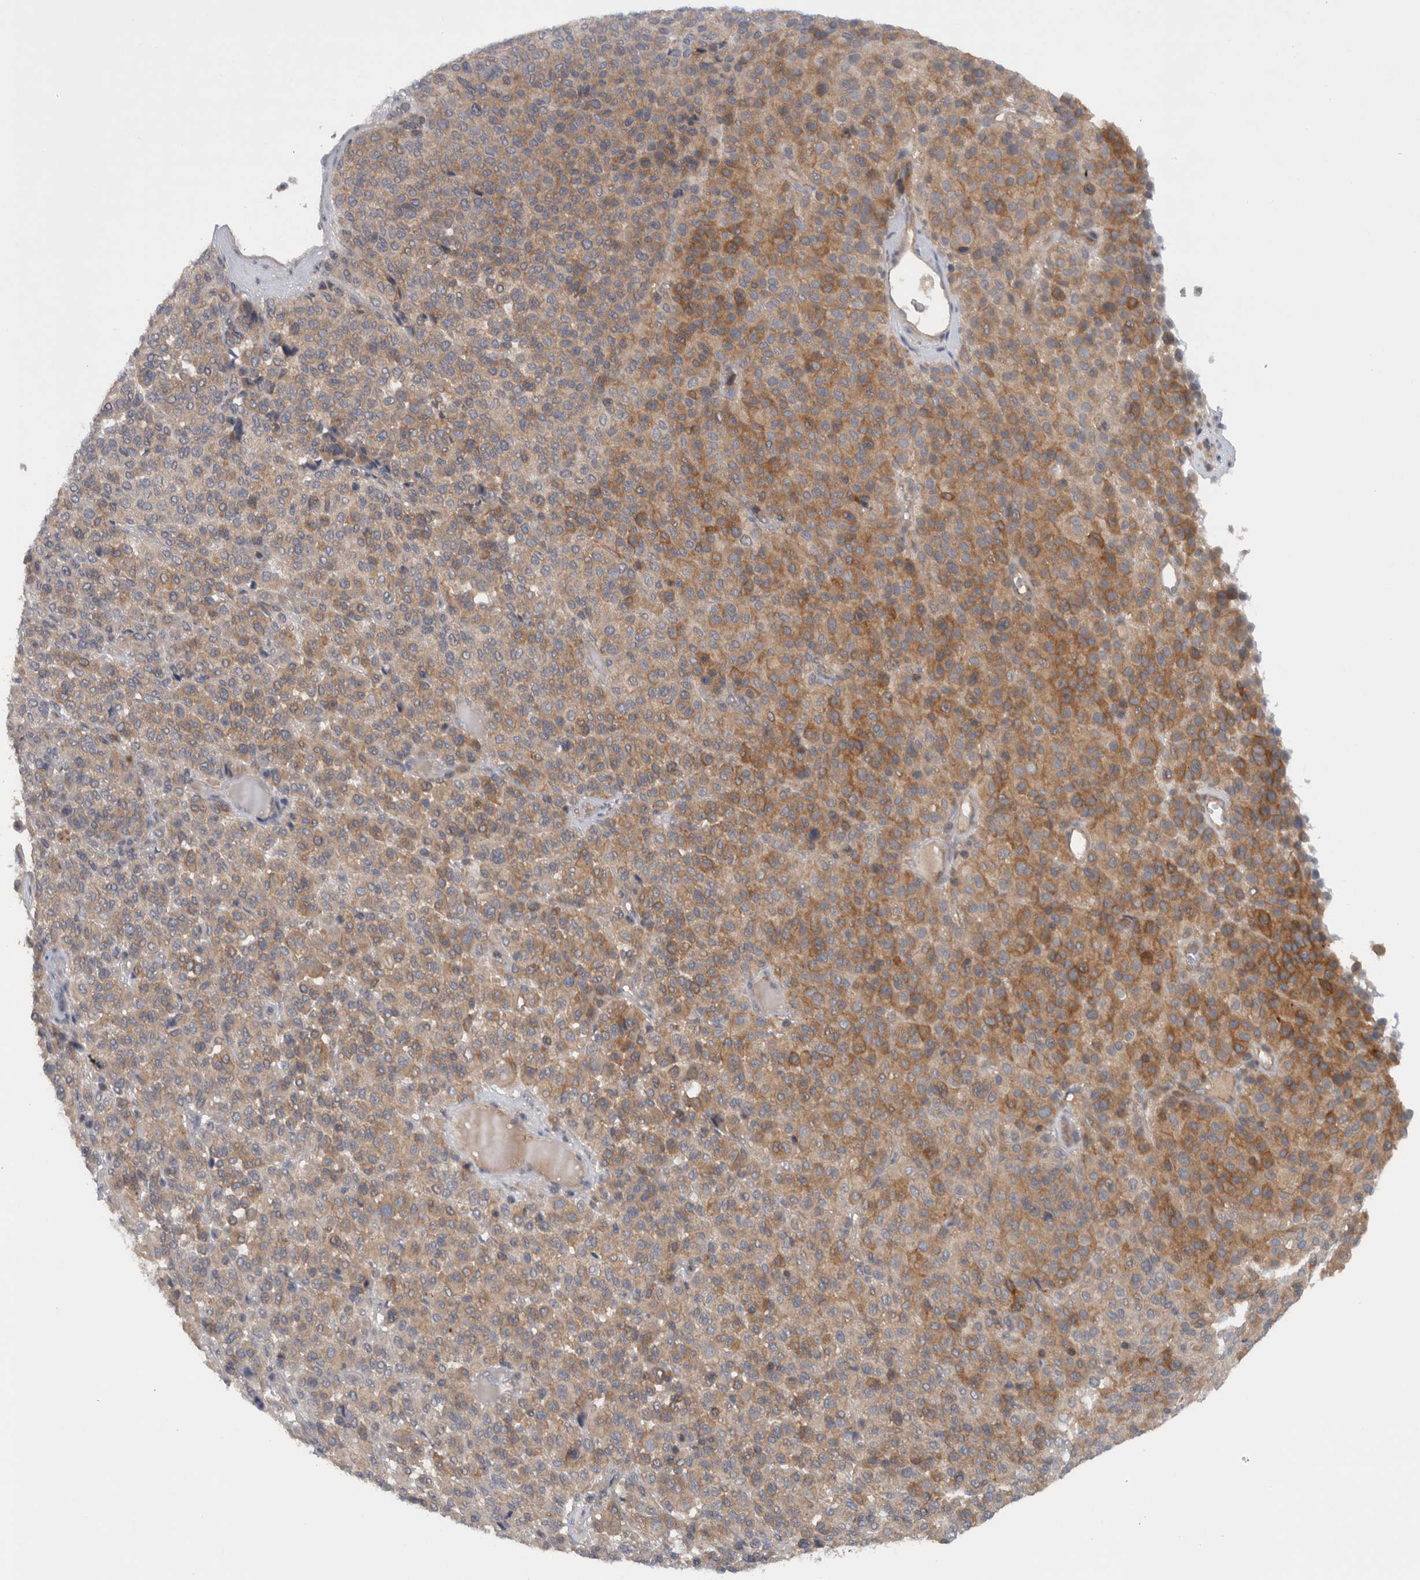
{"staining": {"intensity": "moderate", "quantity": ">75%", "location": "cytoplasmic/membranous"}, "tissue": "melanoma", "cell_type": "Tumor cells", "image_type": "cancer", "snomed": [{"axis": "morphology", "description": "Malignant melanoma, Metastatic site"}, {"axis": "topography", "description": "Pancreas"}], "caption": "This is a photomicrograph of immunohistochemistry (IHC) staining of melanoma, which shows moderate staining in the cytoplasmic/membranous of tumor cells.", "gene": "SCARA5", "patient": {"sex": "female", "age": 30}}